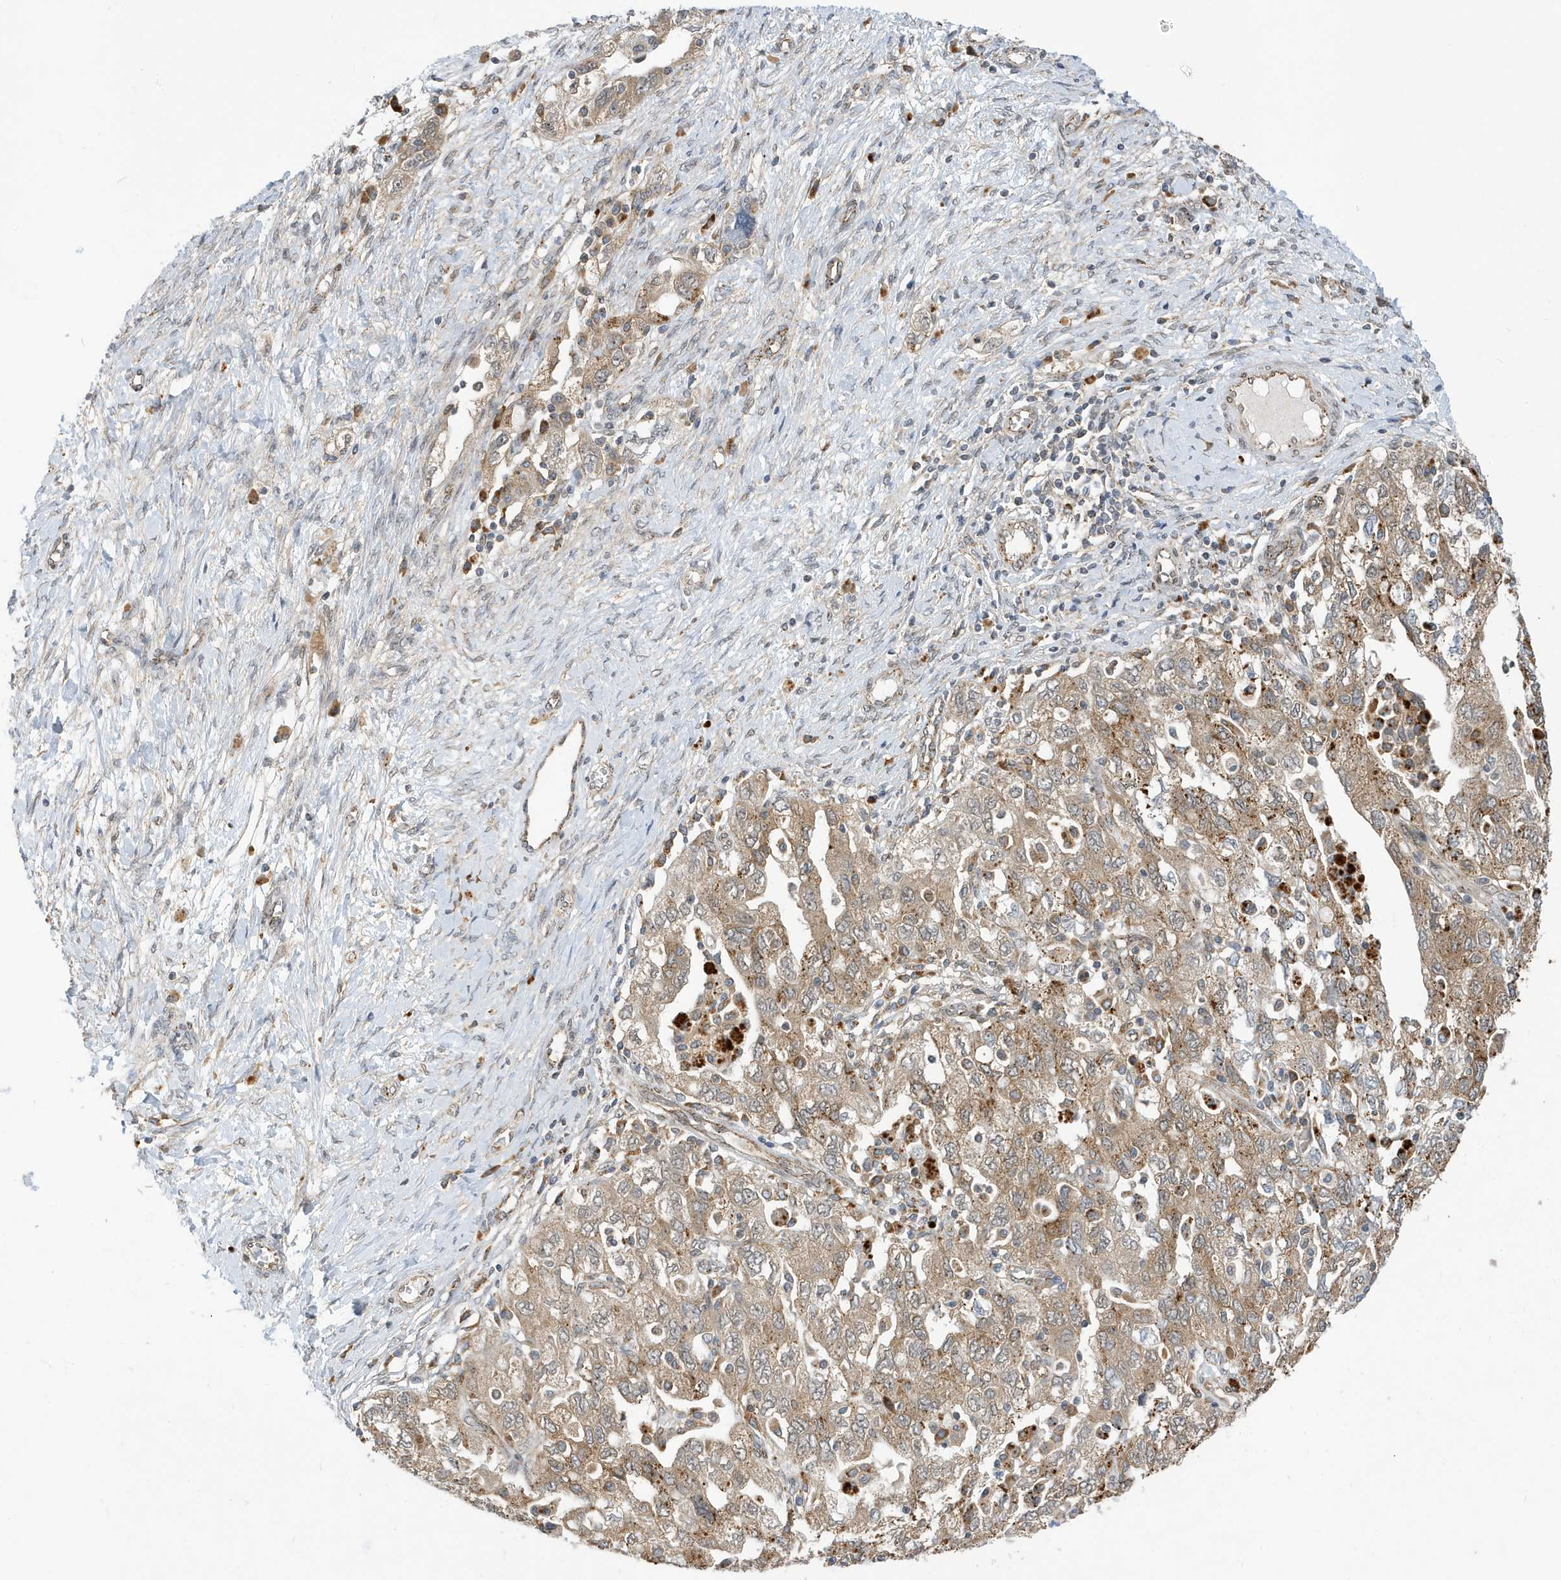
{"staining": {"intensity": "moderate", "quantity": ">75%", "location": "cytoplasmic/membranous"}, "tissue": "ovarian cancer", "cell_type": "Tumor cells", "image_type": "cancer", "snomed": [{"axis": "morphology", "description": "Carcinoma, NOS"}, {"axis": "morphology", "description": "Cystadenocarcinoma, serous, NOS"}, {"axis": "topography", "description": "Ovary"}], "caption": "Immunohistochemistry staining of ovarian cancer (serous cystadenocarcinoma), which exhibits medium levels of moderate cytoplasmic/membranous staining in about >75% of tumor cells indicating moderate cytoplasmic/membranous protein expression. The staining was performed using DAB (3,3'-diaminobenzidine) (brown) for protein detection and nuclei were counterstained in hematoxylin (blue).", "gene": "ZNF507", "patient": {"sex": "female", "age": 69}}